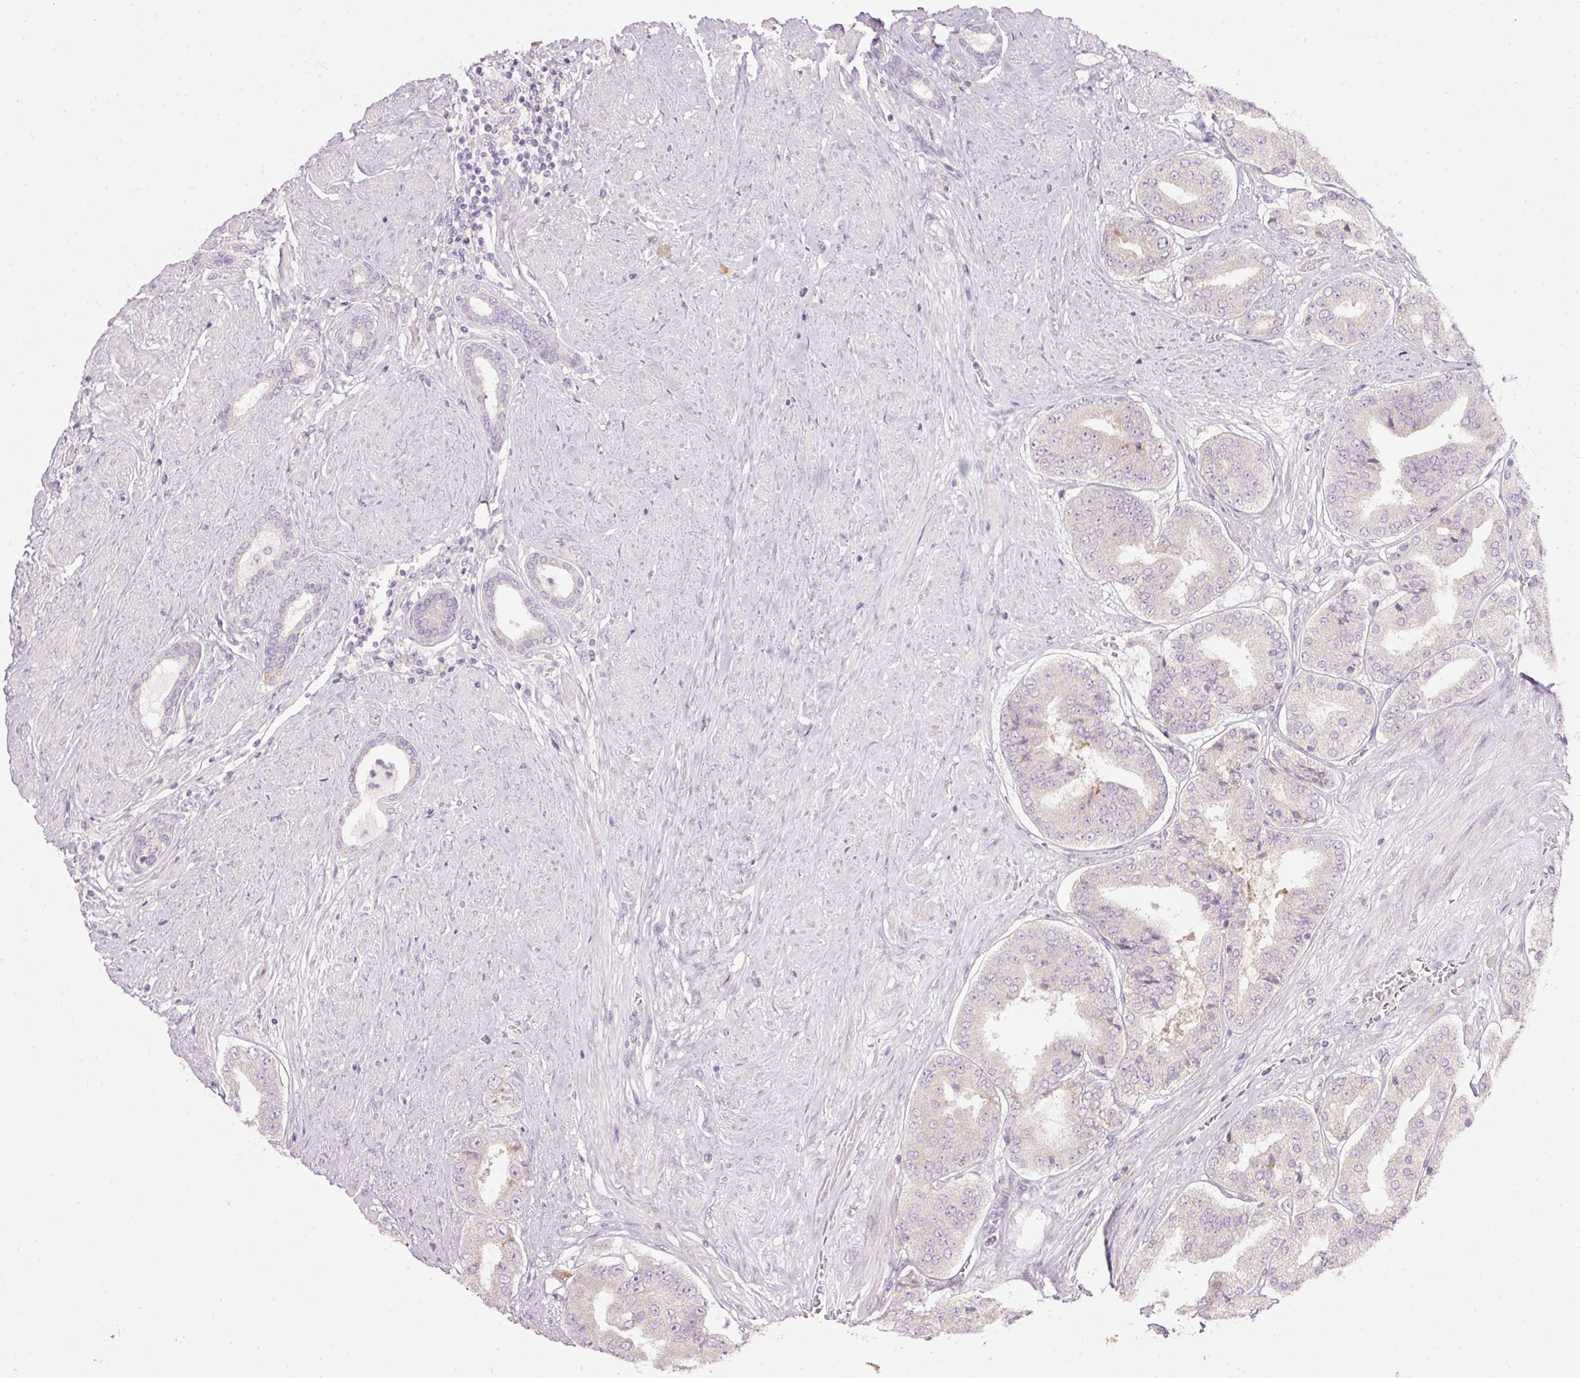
{"staining": {"intensity": "negative", "quantity": "none", "location": "none"}, "tissue": "prostate cancer", "cell_type": "Tumor cells", "image_type": "cancer", "snomed": [{"axis": "morphology", "description": "Adenocarcinoma, High grade"}, {"axis": "topography", "description": "Prostate"}], "caption": "Immunohistochemical staining of human prostate cancer demonstrates no significant positivity in tumor cells.", "gene": "RSPO2", "patient": {"sex": "male", "age": 63}}